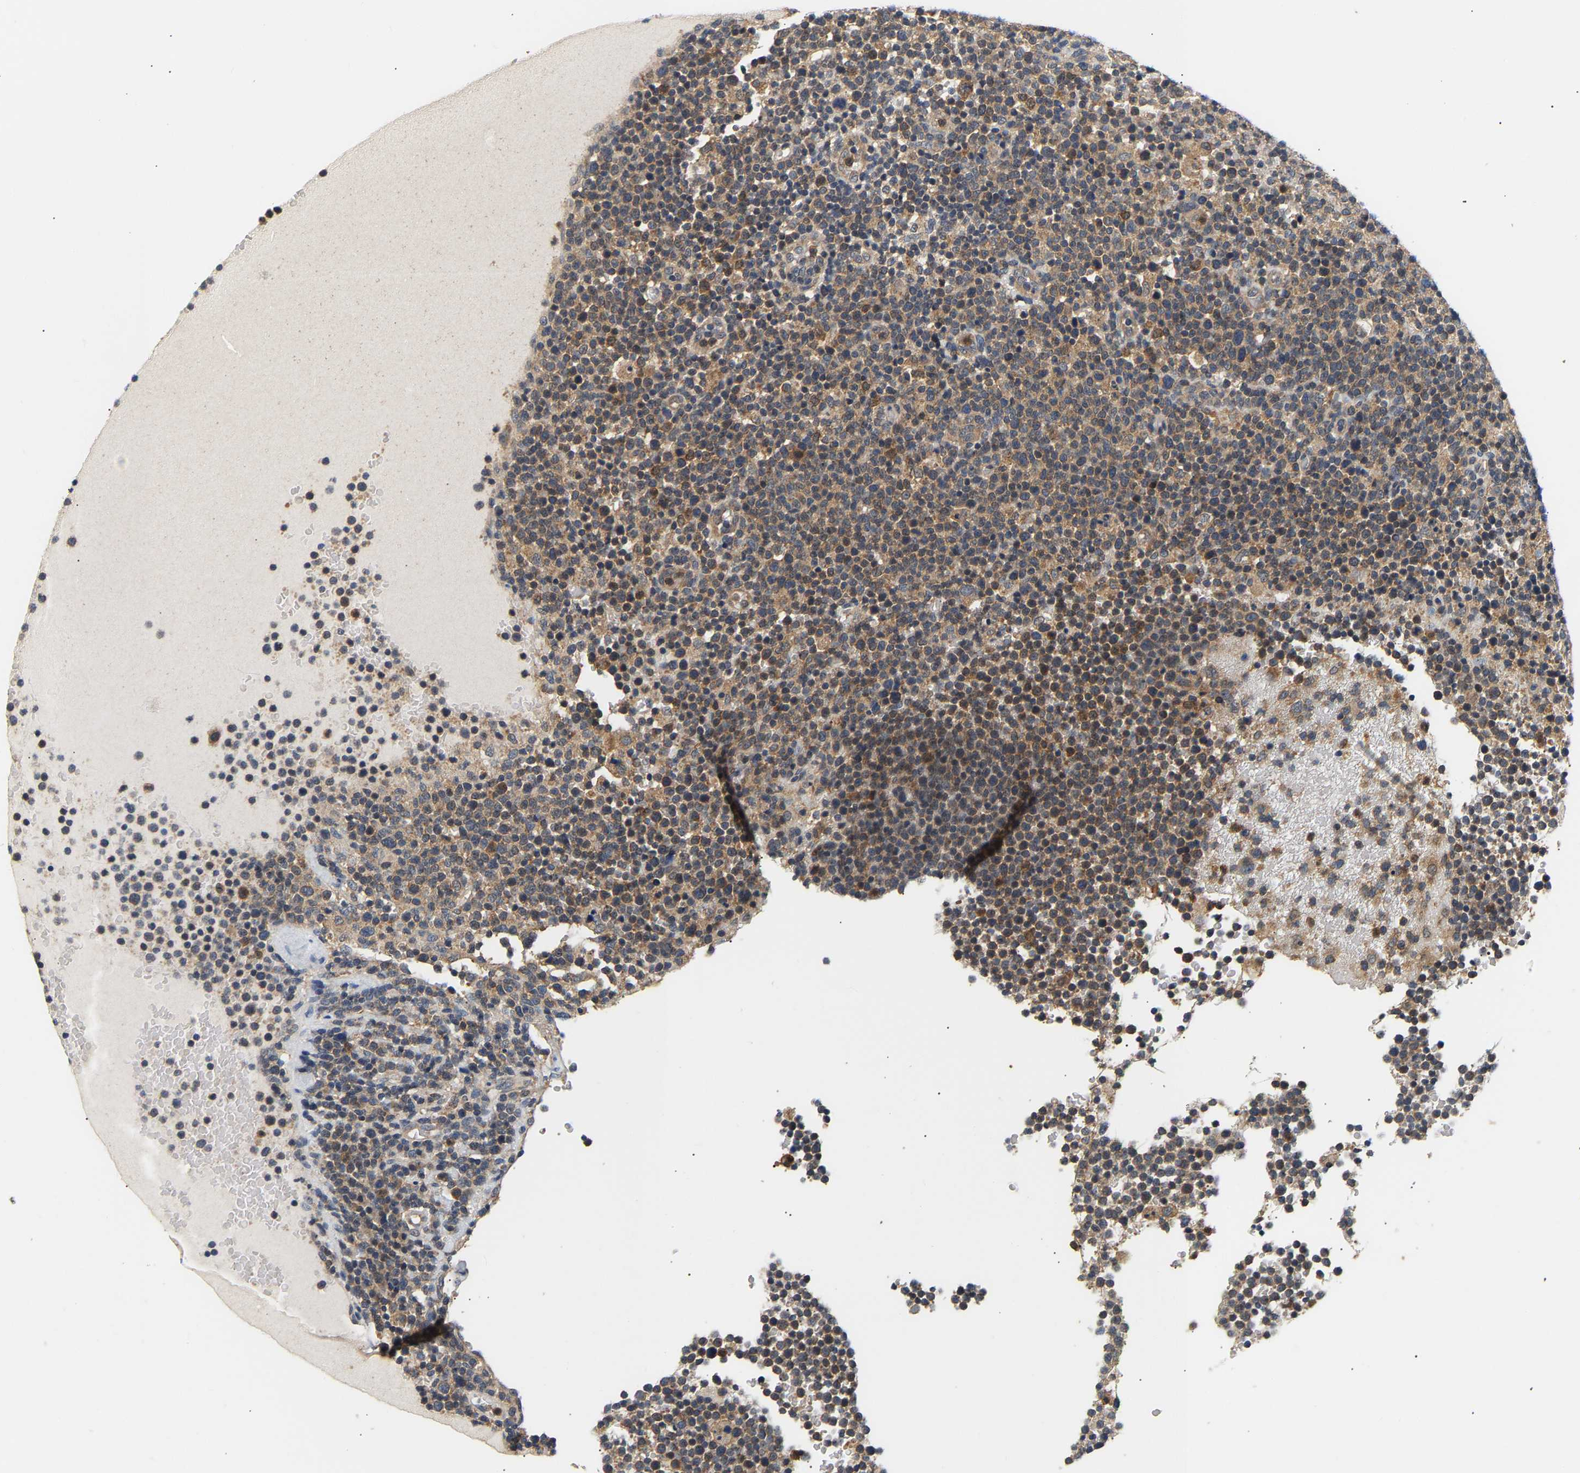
{"staining": {"intensity": "weak", "quantity": ">75%", "location": "cytoplasmic/membranous"}, "tissue": "lymphoma", "cell_type": "Tumor cells", "image_type": "cancer", "snomed": [{"axis": "morphology", "description": "Malignant lymphoma, non-Hodgkin's type, High grade"}, {"axis": "topography", "description": "Lymph node"}], "caption": "Tumor cells display weak cytoplasmic/membranous expression in approximately >75% of cells in lymphoma.", "gene": "PPID", "patient": {"sex": "male", "age": 61}}